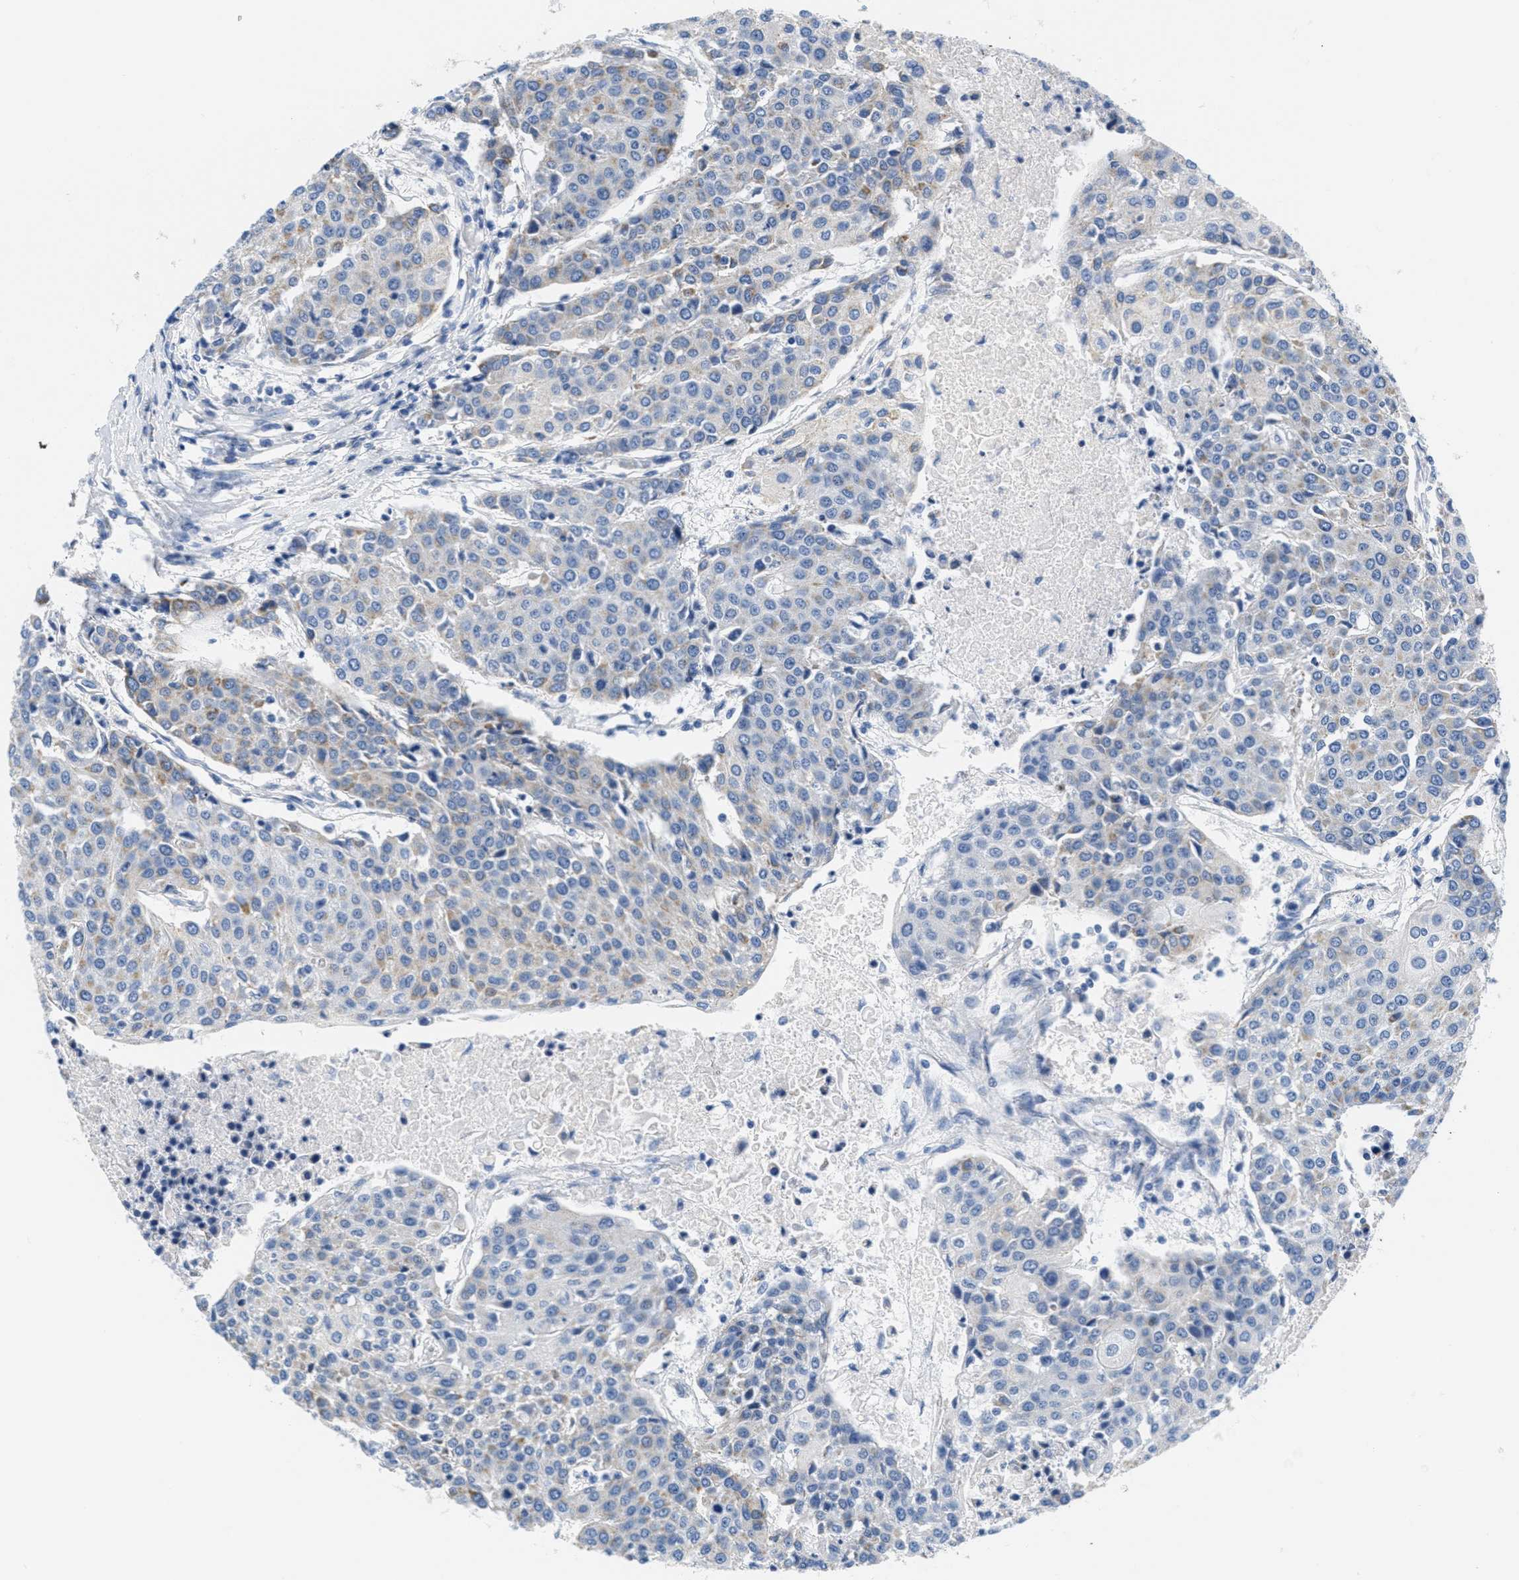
{"staining": {"intensity": "weak", "quantity": "25%-75%", "location": "cytoplasmic/membranous"}, "tissue": "urothelial cancer", "cell_type": "Tumor cells", "image_type": "cancer", "snomed": [{"axis": "morphology", "description": "Urothelial carcinoma, High grade"}, {"axis": "topography", "description": "Urinary bladder"}], "caption": "This is an image of immunohistochemistry (IHC) staining of urothelial cancer, which shows weak expression in the cytoplasmic/membranous of tumor cells.", "gene": "KCNJ5", "patient": {"sex": "female", "age": 85}}